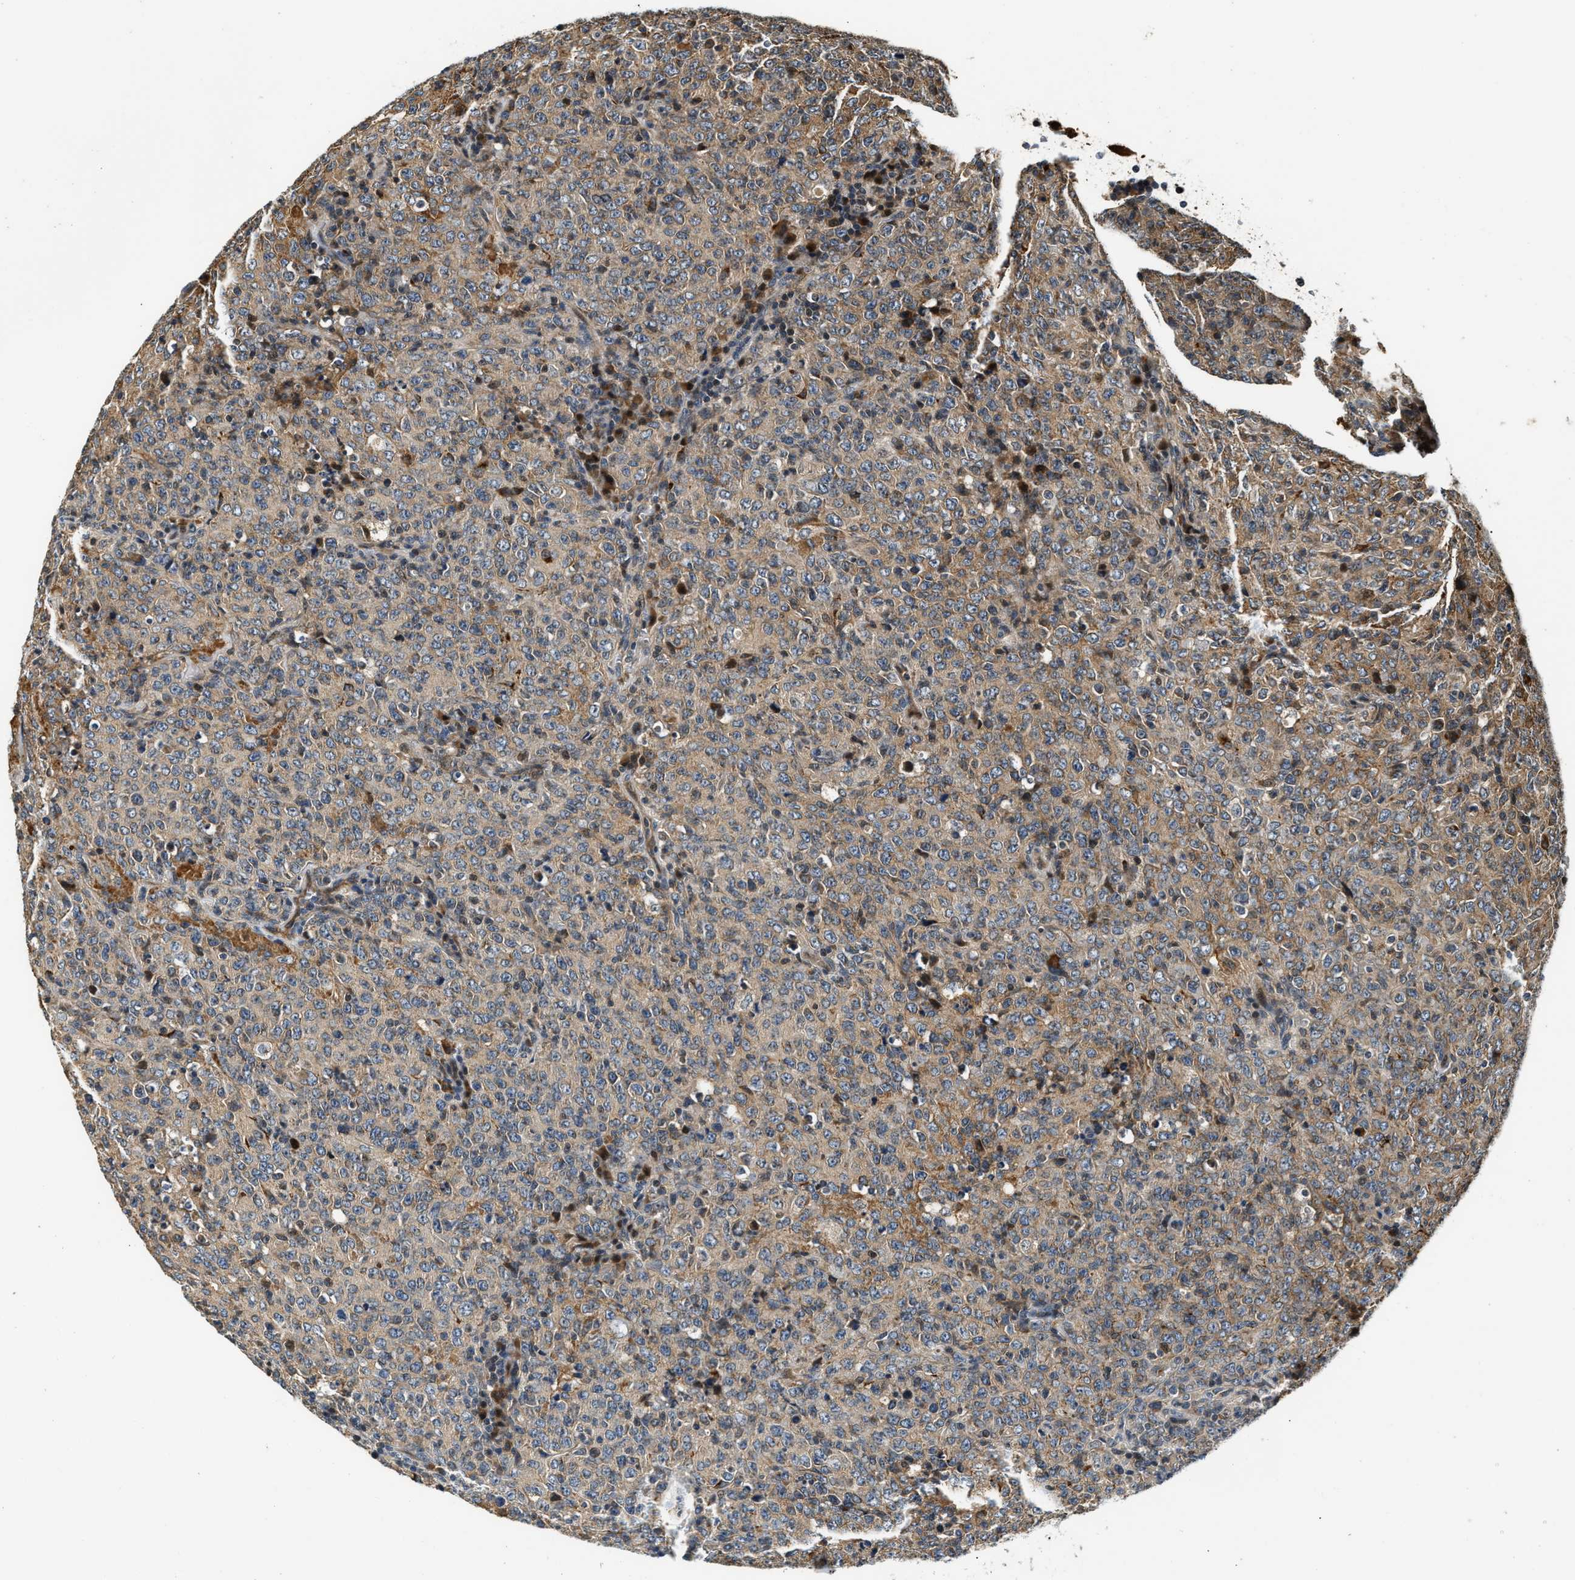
{"staining": {"intensity": "negative", "quantity": "none", "location": "none"}, "tissue": "lymphoma", "cell_type": "Tumor cells", "image_type": "cancer", "snomed": [{"axis": "morphology", "description": "Malignant lymphoma, non-Hodgkin's type, High grade"}, {"axis": "topography", "description": "Tonsil"}], "caption": "DAB (3,3'-diaminobenzidine) immunohistochemical staining of malignant lymphoma, non-Hodgkin's type (high-grade) exhibits no significant positivity in tumor cells.", "gene": "EXTL2", "patient": {"sex": "female", "age": 36}}